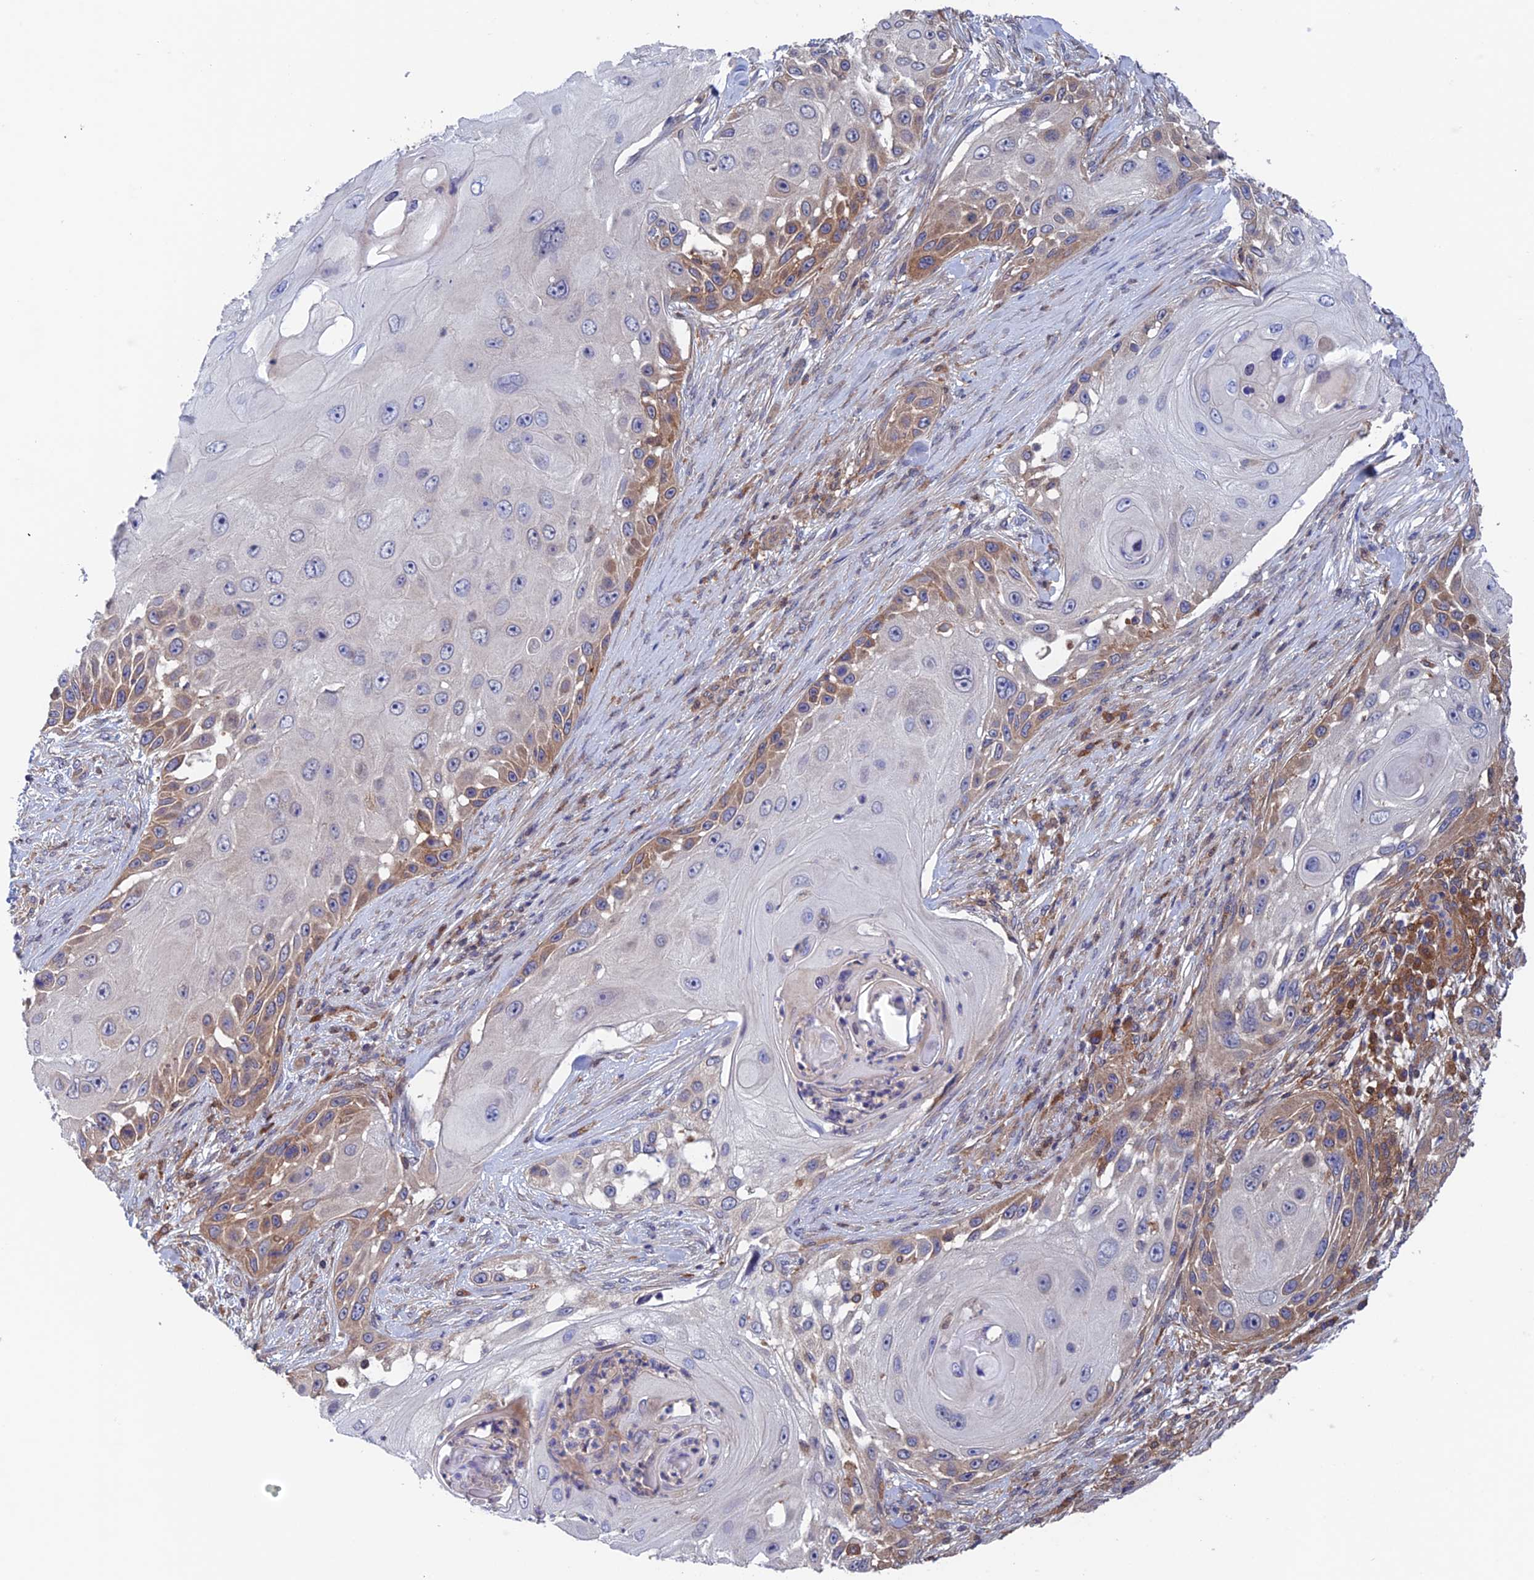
{"staining": {"intensity": "moderate", "quantity": "<25%", "location": "cytoplasmic/membranous"}, "tissue": "skin cancer", "cell_type": "Tumor cells", "image_type": "cancer", "snomed": [{"axis": "morphology", "description": "Squamous cell carcinoma, NOS"}, {"axis": "topography", "description": "Skin"}], "caption": "There is low levels of moderate cytoplasmic/membranous positivity in tumor cells of skin squamous cell carcinoma, as demonstrated by immunohistochemical staining (brown color).", "gene": "NUDT16L1", "patient": {"sex": "female", "age": 44}}